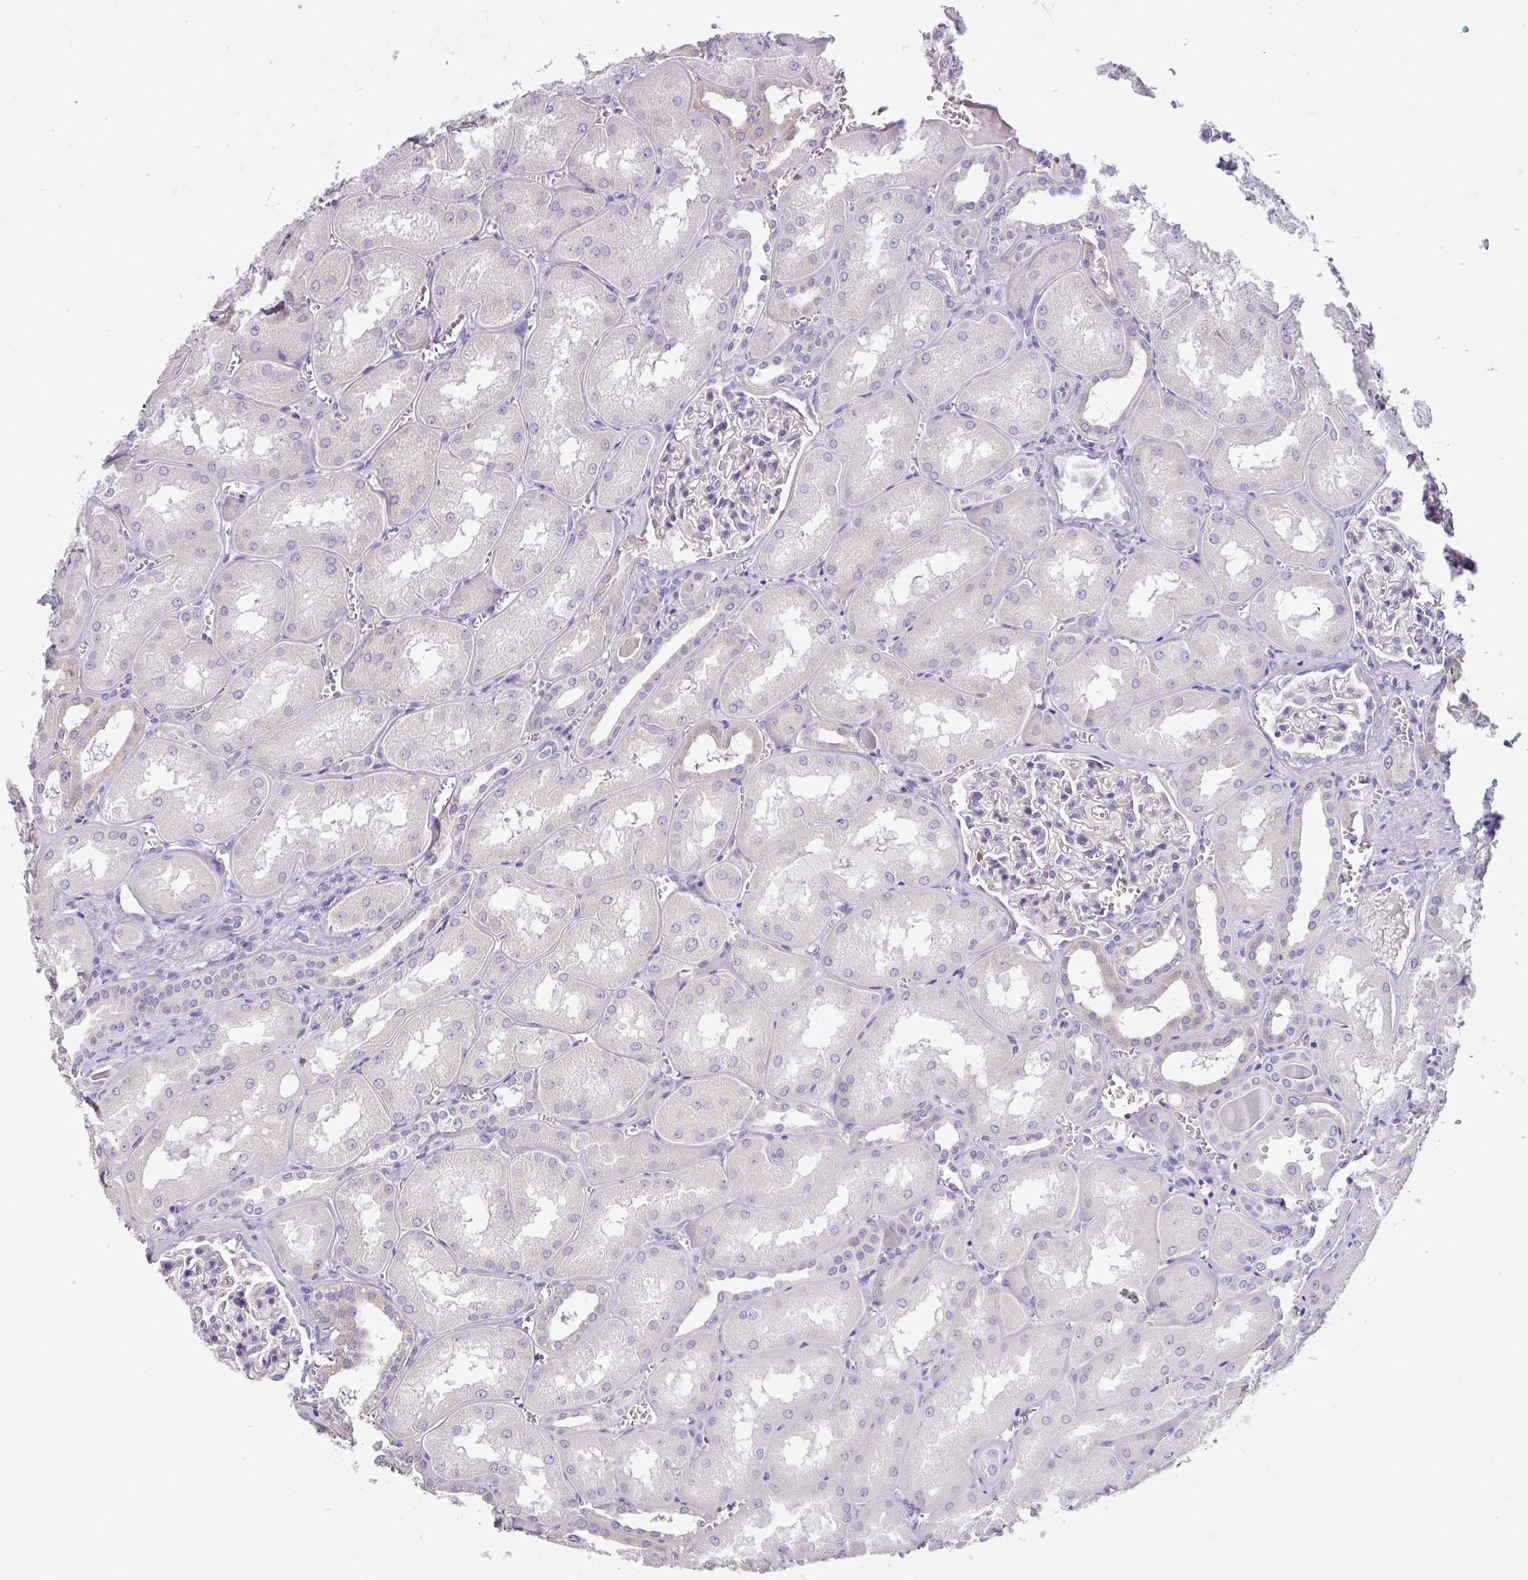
{"staining": {"intensity": "moderate", "quantity": "<25%", "location": "cytoplasmic/membranous"}, "tissue": "kidney", "cell_type": "Cells in glomeruli", "image_type": "normal", "snomed": [{"axis": "morphology", "description": "Normal tissue, NOS"}, {"axis": "topography", "description": "Kidney"}], "caption": "Cells in glomeruli display moderate cytoplasmic/membranous expression in about <25% of cells in unremarkable kidney.", "gene": "ADGRE1", "patient": {"sex": "male", "age": 61}}